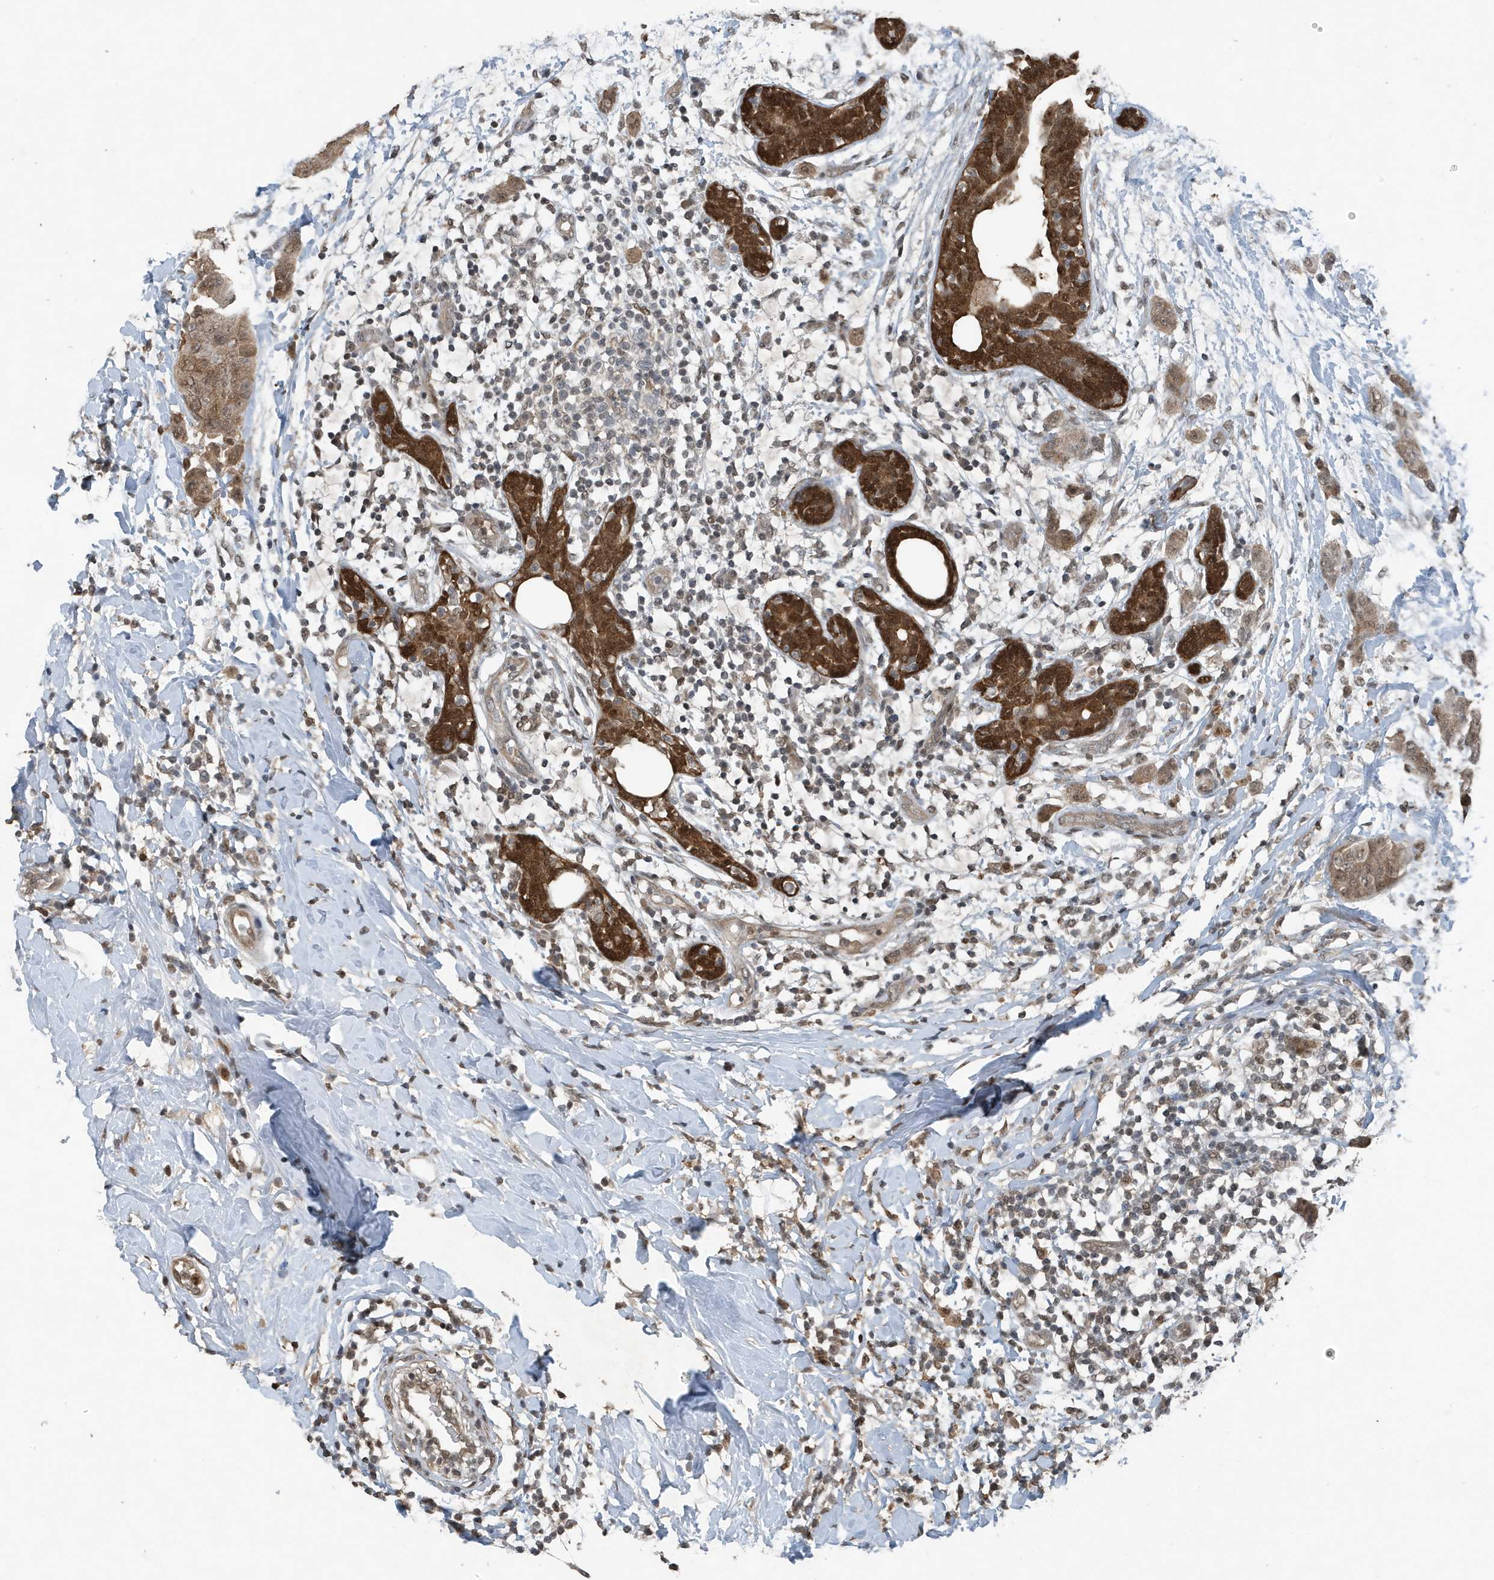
{"staining": {"intensity": "moderate", "quantity": ">75%", "location": "cytoplasmic/membranous,nuclear"}, "tissue": "breast cancer", "cell_type": "Tumor cells", "image_type": "cancer", "snomed": [{"axis": "morphology", "description": "Normal tissue, NOS"}, {"axis": "morphology", "description": "Duct carcinoma"}, {"axis": "topography", "description": "Breast"}], "caption": "A histopathology image of human invasive ductal carcinoma (breast) stained for a protein demonstrates moderate cytoplasmic/membranous and nuclear brown staining in tumor cells. (IHC, brightfield microscopy, high magnification).", "gene": "HSPA1A", "patient": {"sex": "female", "age": 40}}